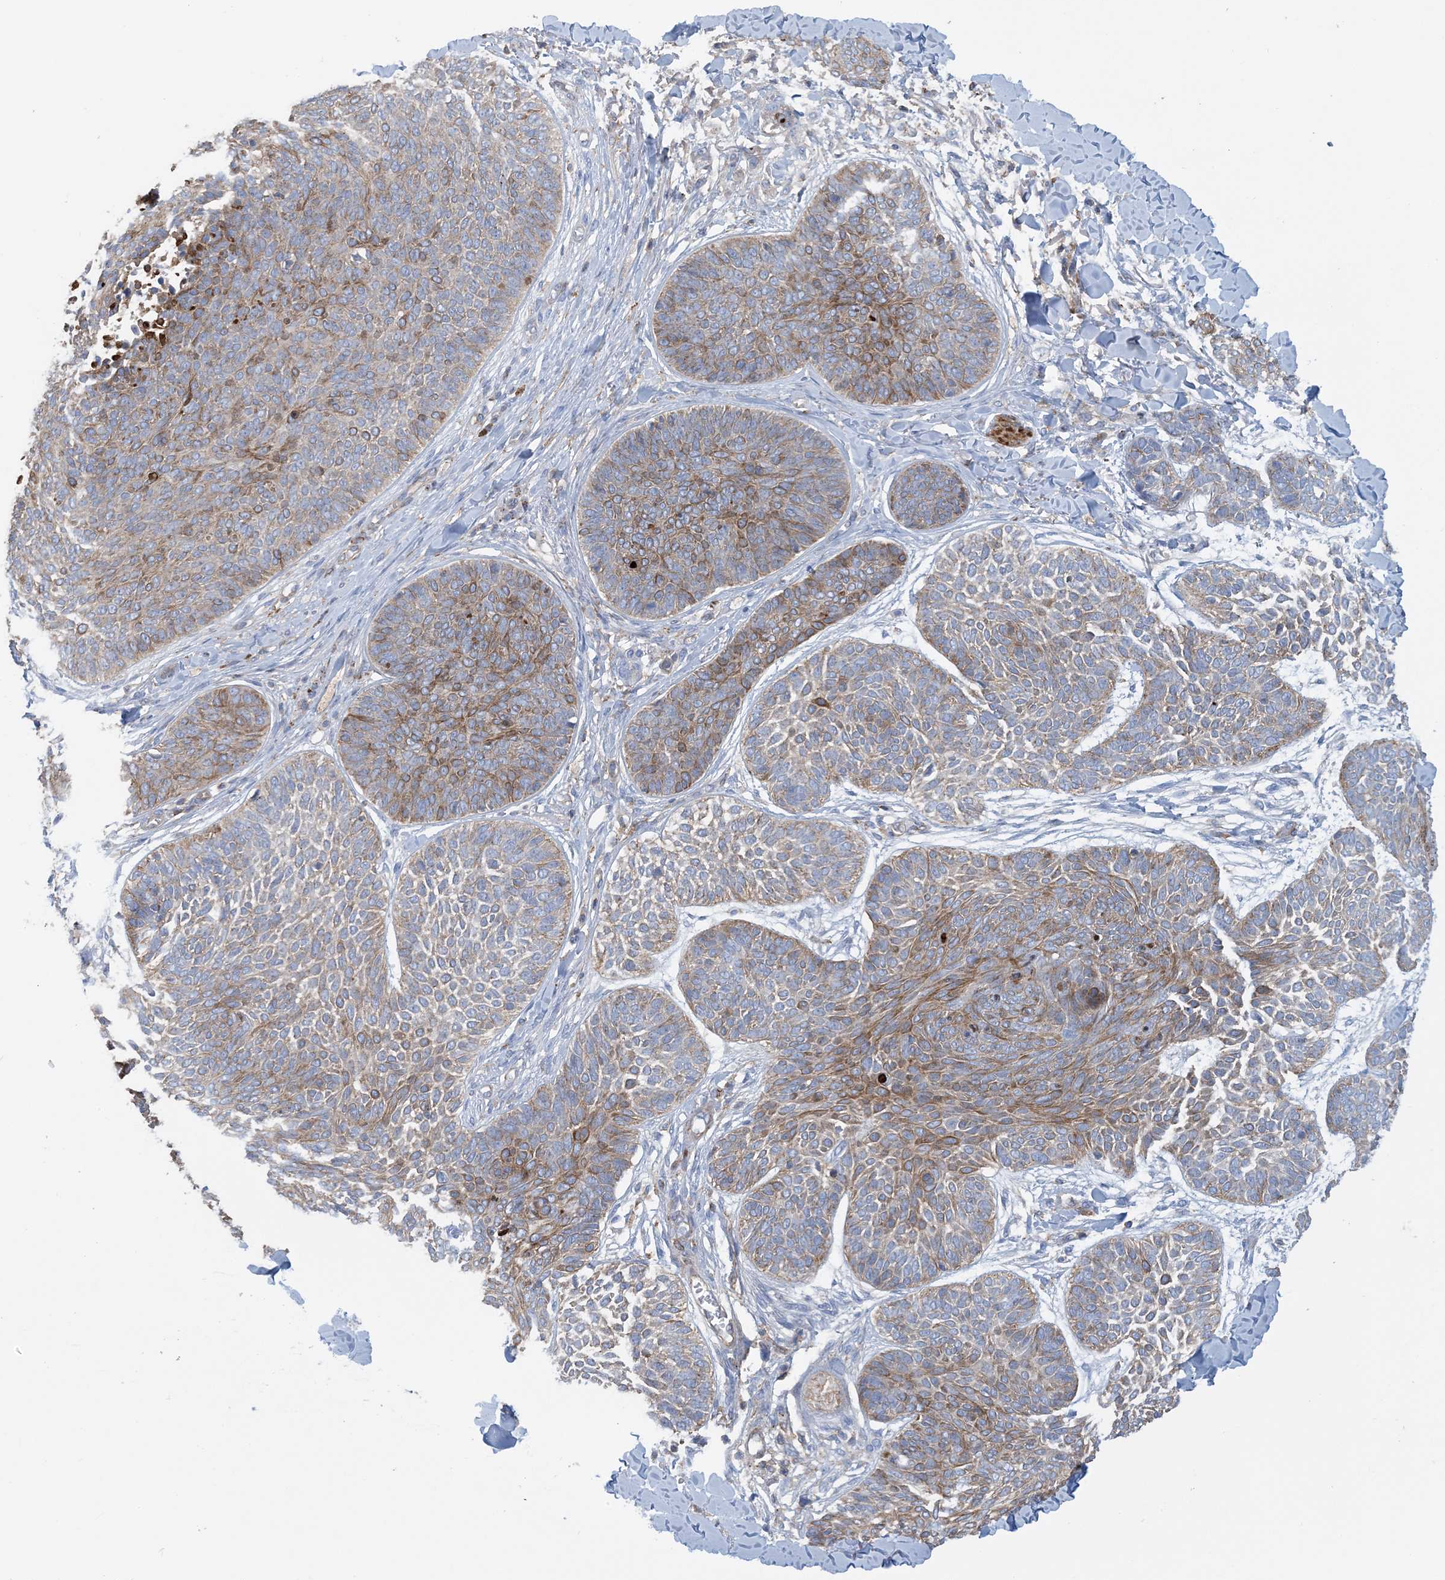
{"staining": {"intensity": "moderate", "quantity": "25%-75%", "location": "cytoplasmic/membranous"}, "tissue": "skin cancer", "cell_type": "Tumor cells", "image_type": "cancer", "snomed": [{"axis": "morphology", "description": "Basal cell carcinoma"}, {"axis": "topography", "description": "Skin"}], "caption": "Immunohistochemical staining of basal cell carcinoma (skin) shows moderate cytoplasmic/membranous protein expression in approximately 25%-75% of tumor cells. (DAB (3,3'-diaminobenzidine) IHC with brightfield microscopy, high magnification).", "gene": "CALHM5", "patient": {"sex": "male", "age": 85}}